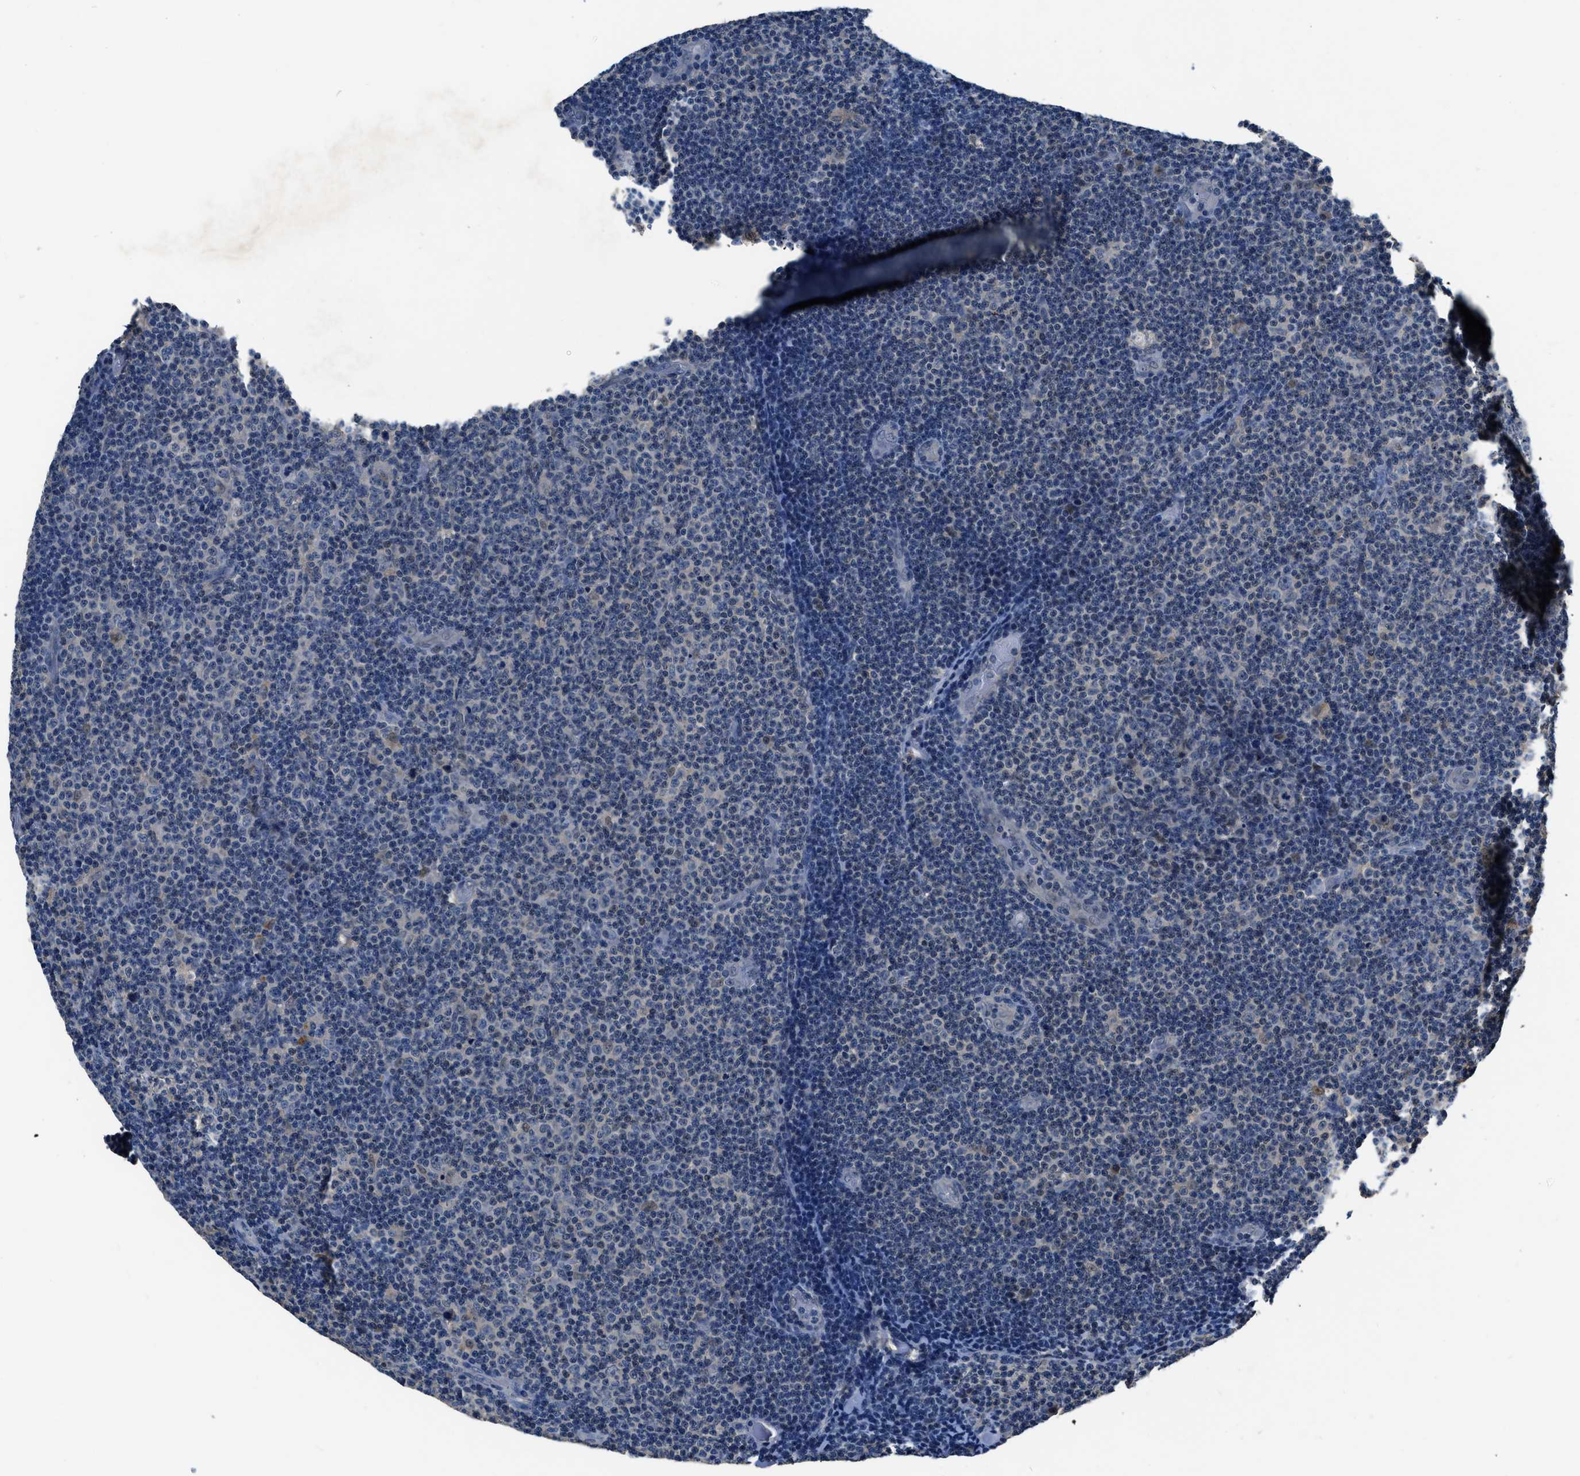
{"staining": {"intensity": "negative", "quantity": "none", "location": "none"}, "tissue": "lymphoma", "cell_type": "Tumor cells", "image_type": "cancer", "snomed": [{"axis": "morphology", "description": "Malignant lymphoma, non-Hodgkin's type, Low grade"}, {"axis": "topography", "description": "Lymph node"}], "caption": "Image shows no protein positivity in tumor cells of lymphoma tissue. Nuclei are stained in blue.", "gene": "LANCL2", "patient": {"sex": "male", "age": 83}}